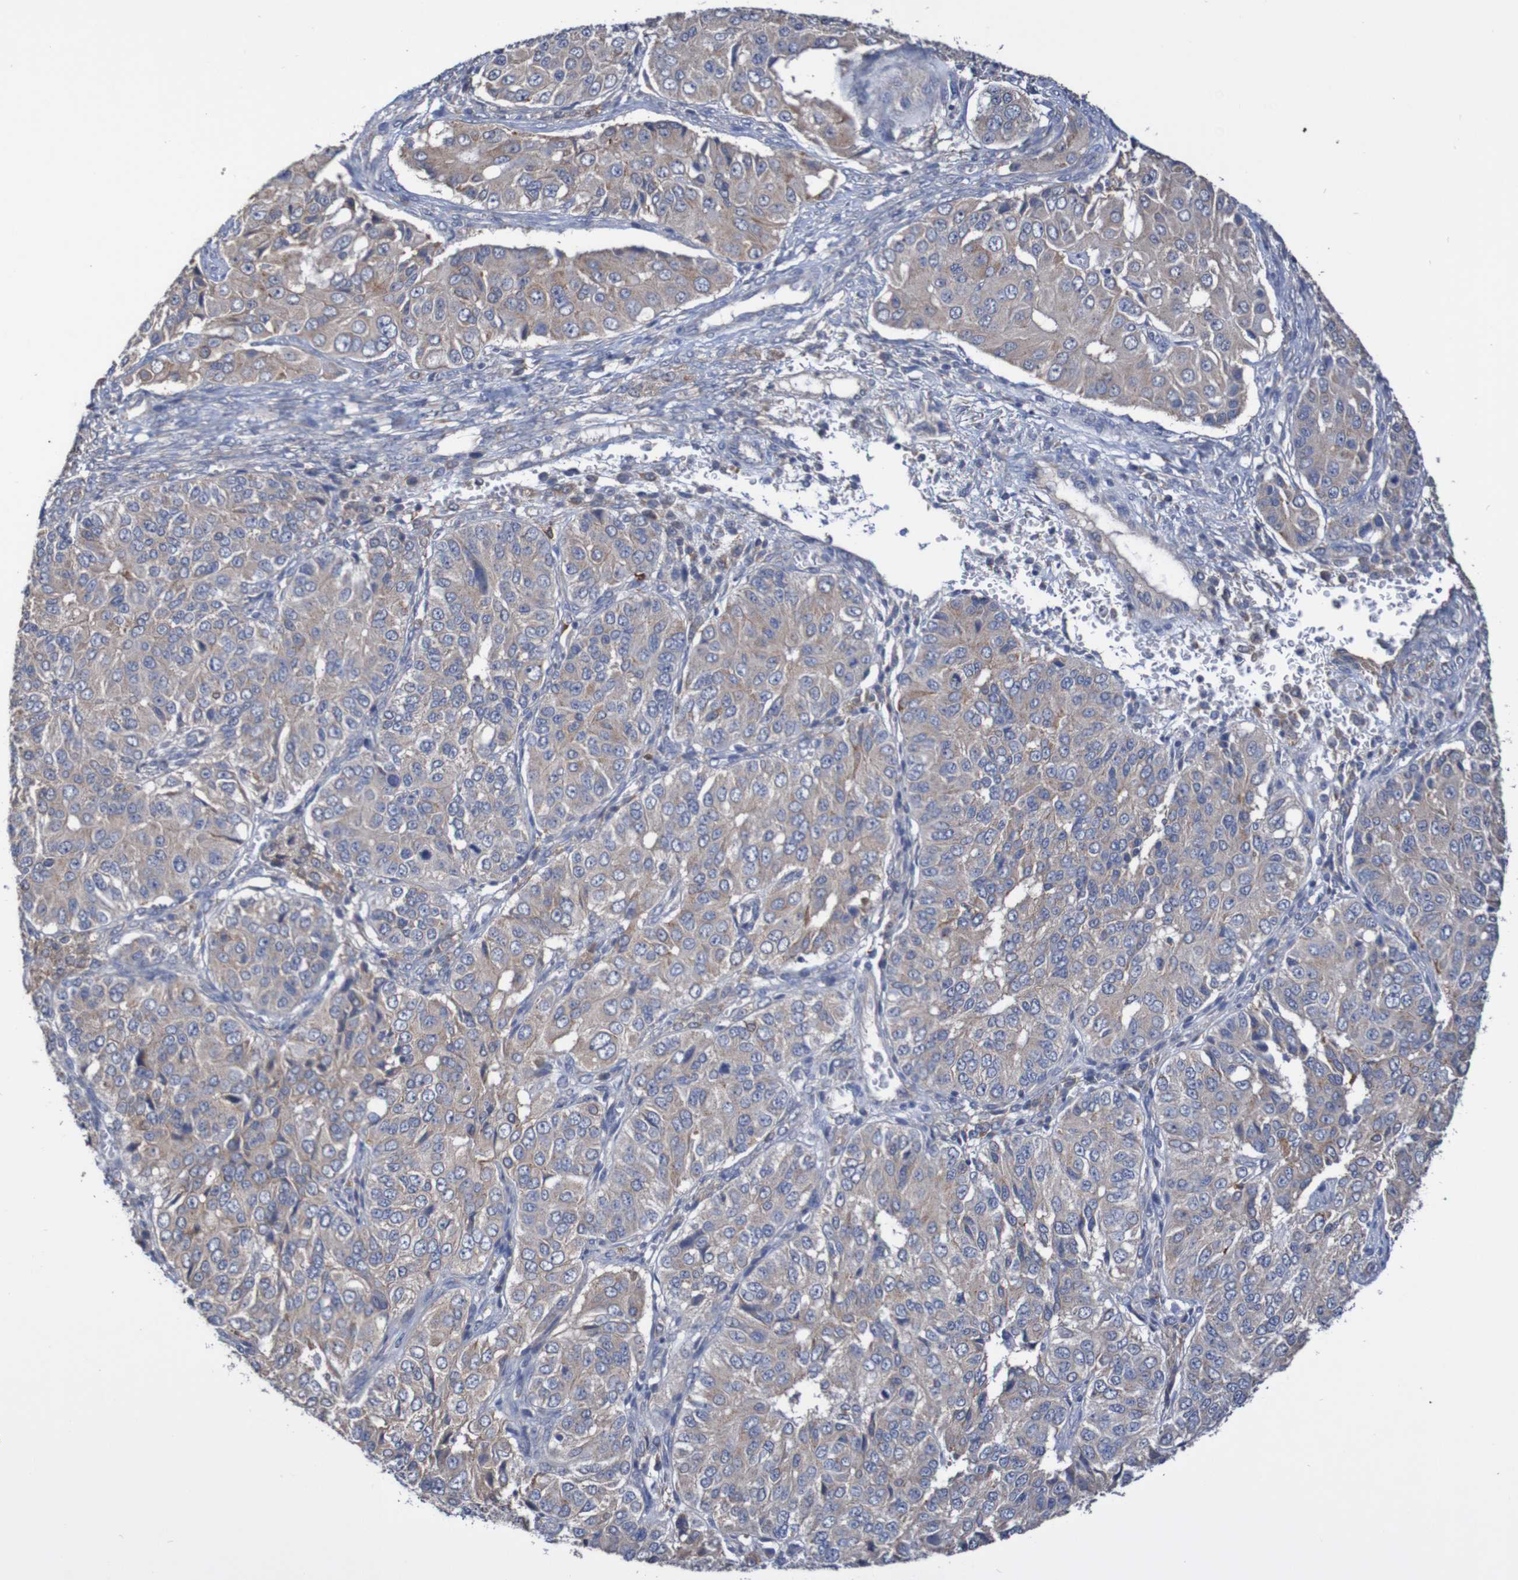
{"staining": {"intensity": "weak", "quantity": ">75%", "location": "cytoplasmic/membranous"}, "tissue": "ovarian cancer", "cell_type": "Tumor cells", "image_type": "cancer", "snomed": [{"axis": "morphology", "description": "Carcinoma, endometroid"}, {"axis": "topography", "description": "Ovary"}], "caption": "Brown immunohistochemical staining in human ovarian cancer reveals weak cytoplasmic/membranous positivity in approximately >75% of tumor cells. (Stains: DAB (3,3'-diaminobenzidine) in brown, nuclei in blue, Microscopy: brightfield microscopy at high magnification).", "gene": "PHYH", "patient": {"sex": "female", "age": 51}}